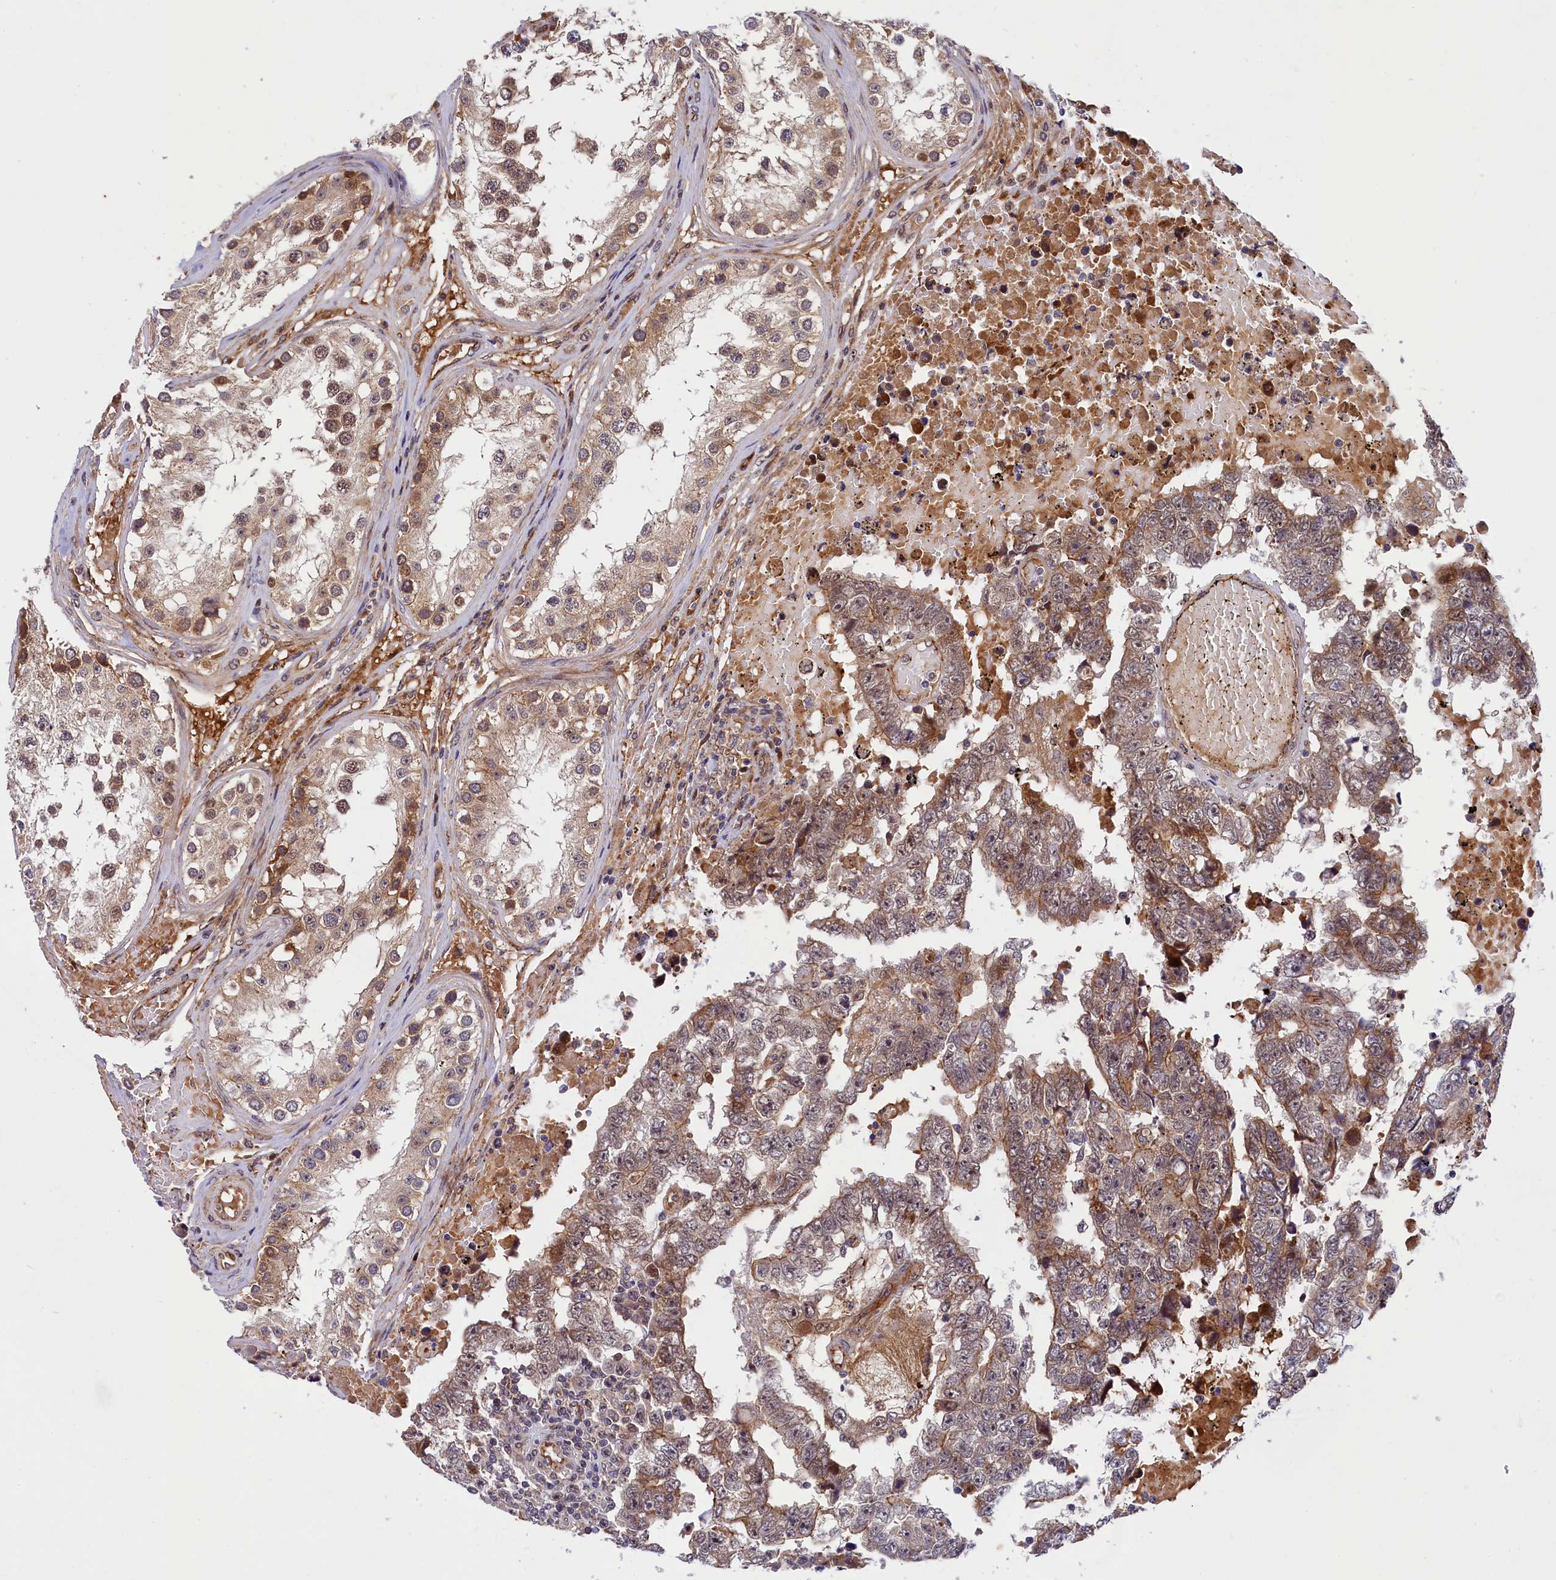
{"staining": {"intensity": "moderate", "quantity": "25%-75%", "location": "cytoplasmic/membranous"}, "tissue": "testis cancer", "cell_type": "Tumor cells", "image_type": "cancer", "snomed": [{"axis": "morphology", "description": "Carcinoma, Embryonal, NOS"}, {"axis": "topography", "description": "Testis"}], "caption": "Moderate cytoplasmic/membranous expression for a protein is seen in approximately 25%-75% of tumor cells of testis embryonal carcinoma using IHC.", "gene": "ARL14EP", "patient": {"sex": "male", "age": 25}}